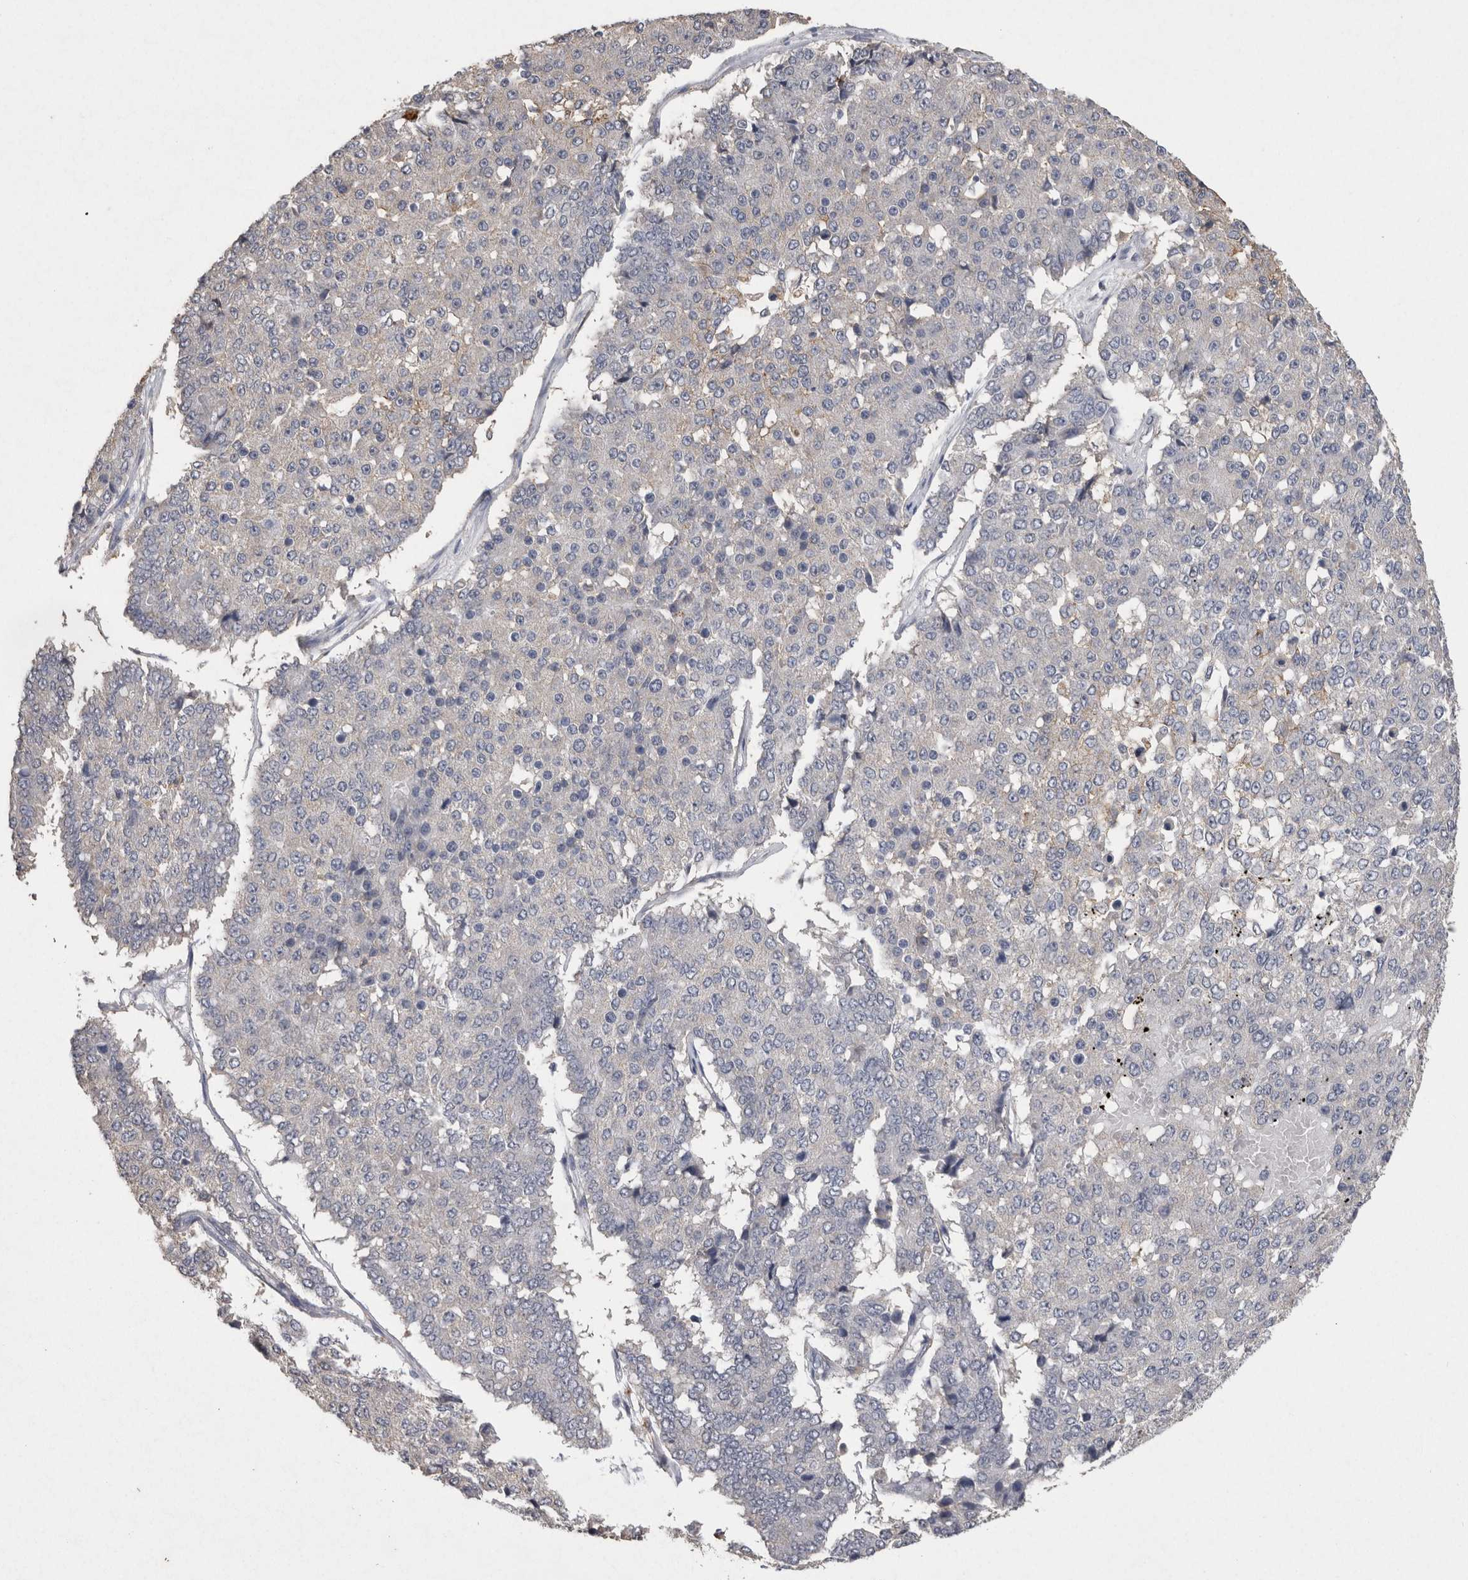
{"staining": {"intensity": "negative", "quantity": "none", "location": "none"}, "tissue": "pancreatic cancer", "cell_type": "Tumor cells", "image_type": "cancer", "snomed": [{"axis": "morphology", "description": "Adenocarcinoma, NOS"}, {"axis": "topography", "description": "Pancreas"}], "caption": "An immunohistochemistry (IHC) image of pancreatic cancer is shown. There is no staining in tumor cells of pancreatic cancer.", "gene": "CNTFR", "patient": {"sex": "male", "age": 50}}